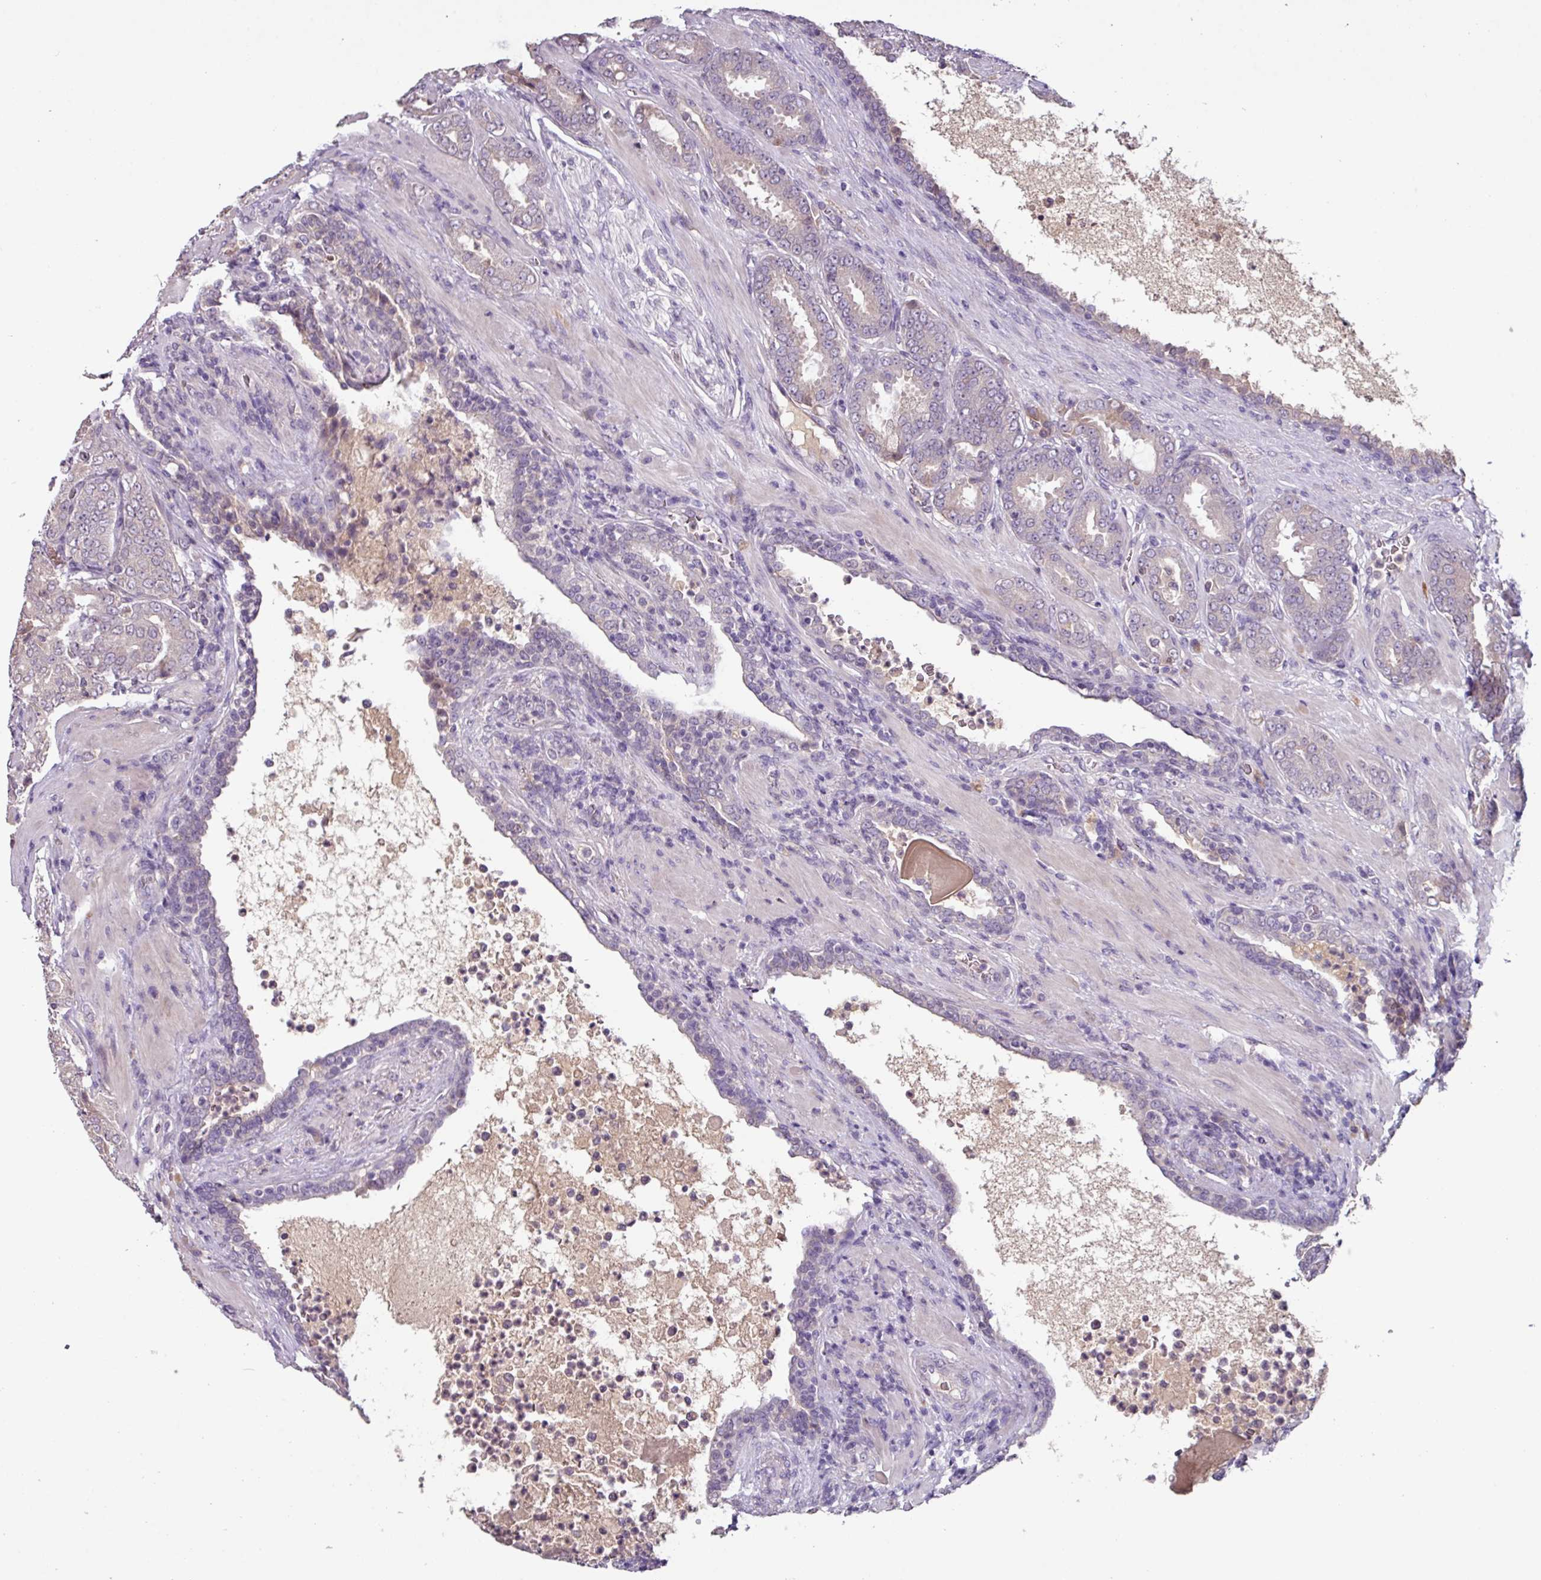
{"staining": {"intensity": "negative", "quantity": "none", "location": "none"}, "tissue": "prostate cancer", "cell_type": "Tumor cells", "image_type": "cancer", "snomed": [{"axis": "morphology", "description": "Adenocarcinoma, High grade"}, {"axis": "topography", "description": "Prostate"}], "caption": "Protein analysis of prostate cancer exhibits no significant positivity in tumor cells.", "gene": "SLC5A10", "patient": {"sex": "male", "age": 68}}